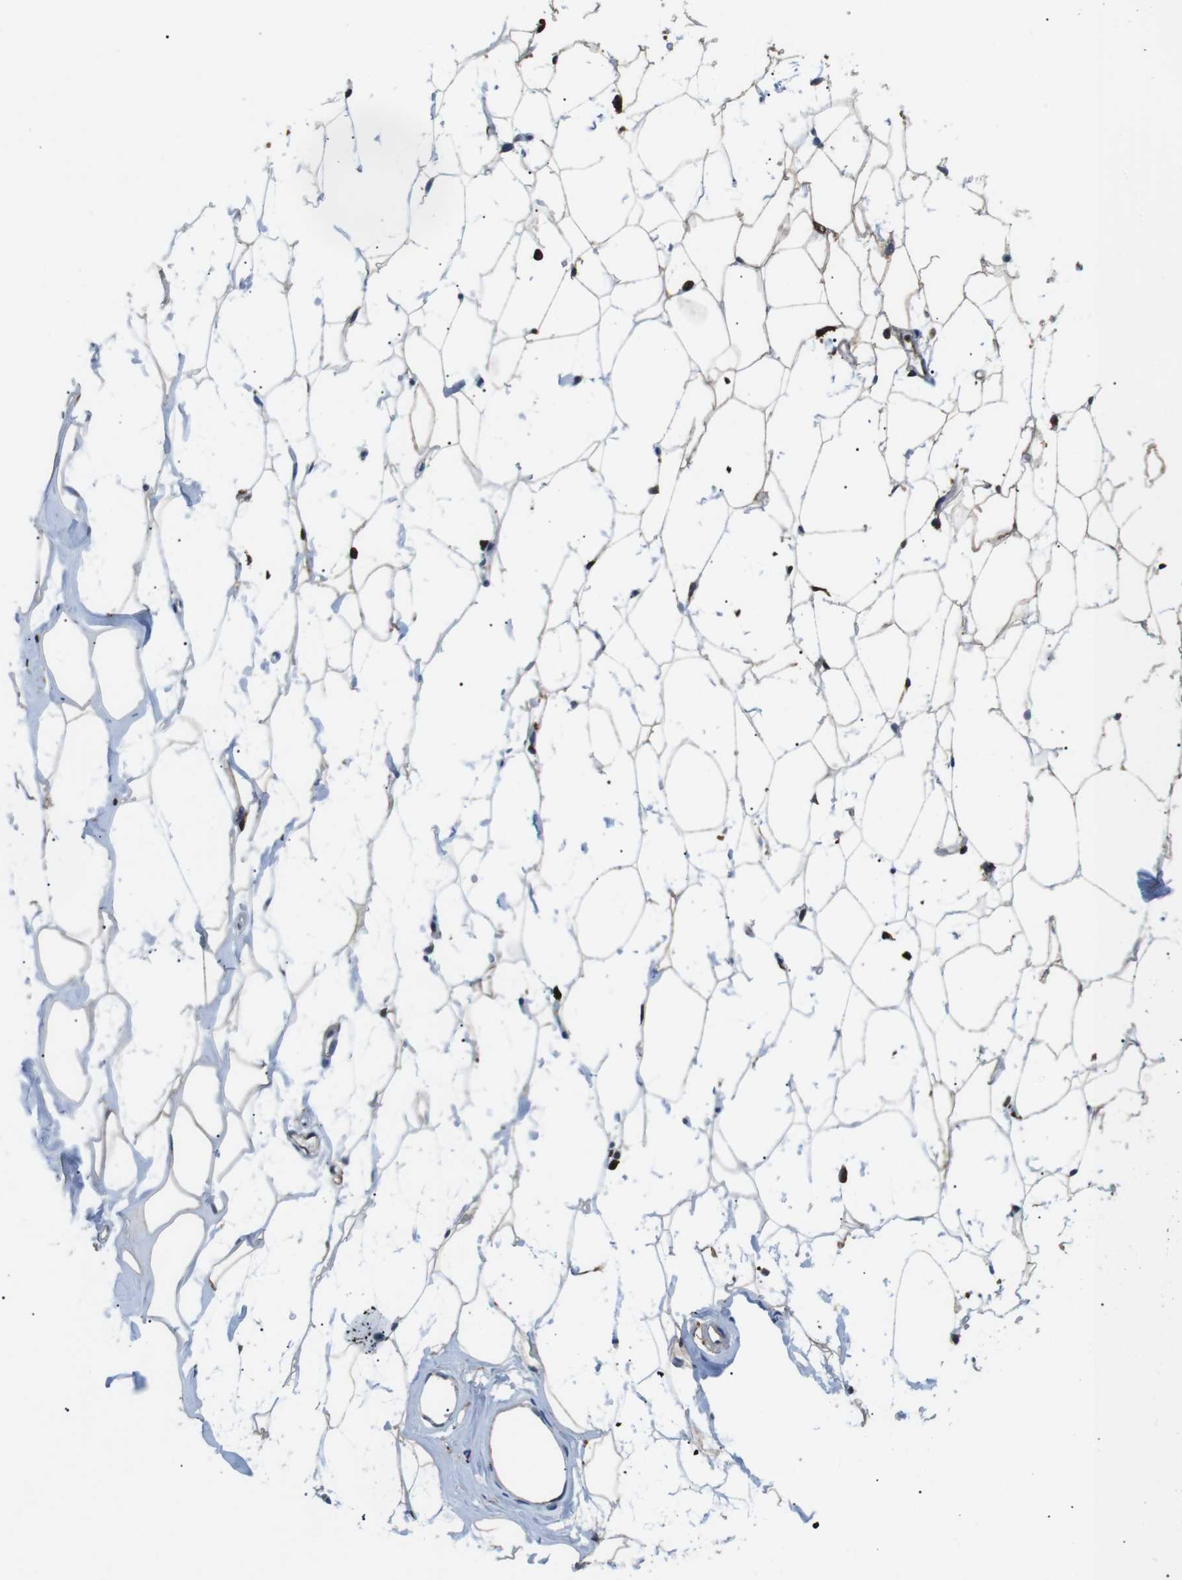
{"staining": {"intensity": "moderate", "quantity": "25%-75%", "location": "cytoplasmic/membranous"}, "tissue": "adipose tissue", "cell_type": "Adipocytes", "image_type": "normal", "snomed": [{"axis": "morphology", "description": "Normal tissue, NOS"}, {"axis": "topography", "description": "Breast"}, {"axis": "topography", "description": "Soft tissue"}], "caption": "Immunohistochemistry (DAB) staining of unremarkable adipose tissue demonstrates moderate cytoplasmic/membranous protein positivity in about 25%-75% of adipocytes. (brown staining indicates protein expression, while blue staining denotes nuclei).", "gene": "RAB9A", "patient": {"sex": "female", "age": 75}}